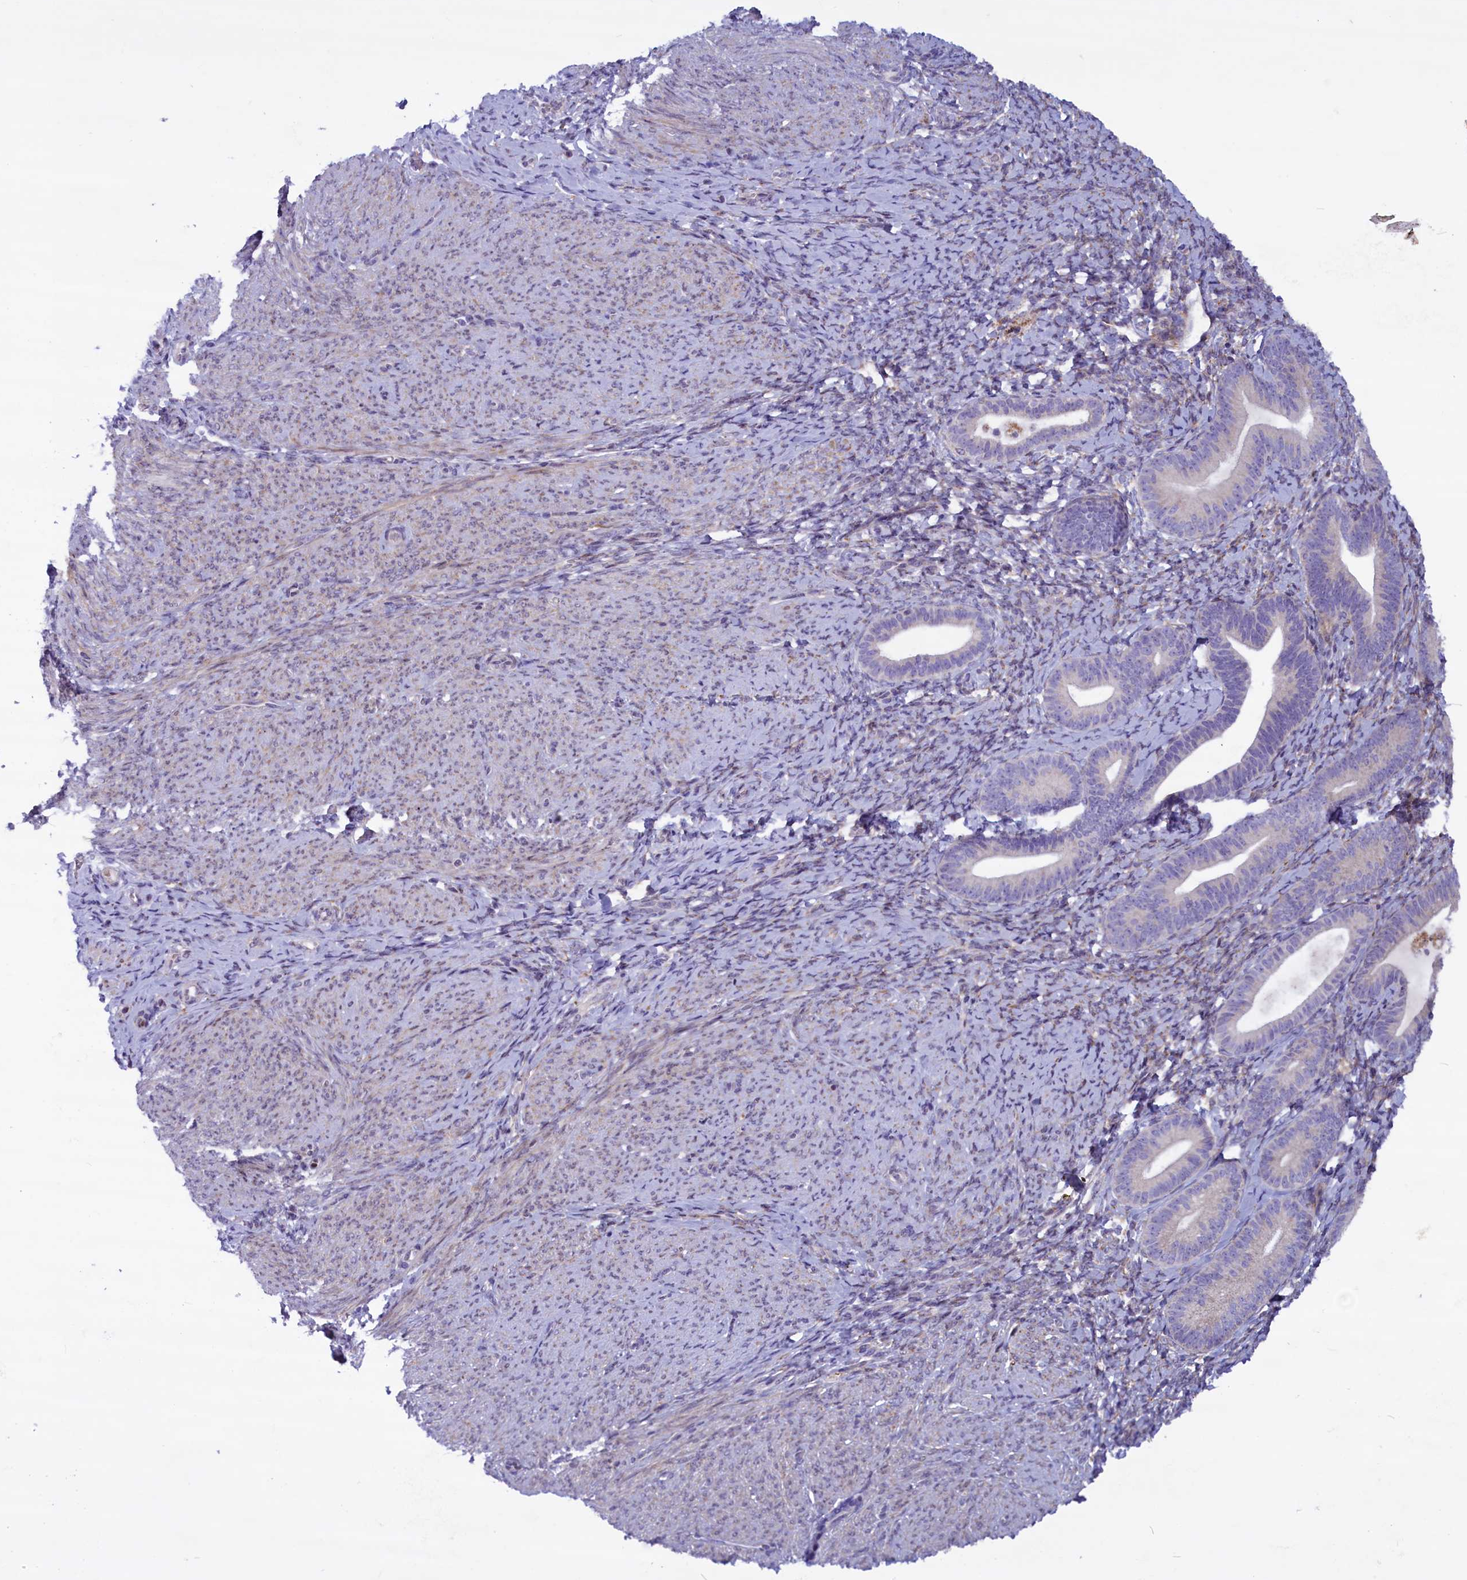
{"staining": {"intensity": "weak", "quantity": "<25%", "location": "cytoplasmic/membranous"}, "tissue": "endometrium", "cell_type": "Cells in endometrial stroma", "image_type": "normal", "snomed": [{"axis": "morphology", "description": "Normal tissue, NOS"}, {"axis": "topography", "description": "Endometrium"}], "caption": "The histopathology image shows no staining of cells in endometrial stroma in benign endometrium. The staining was performed using DAB to visualize the protein expression in brown, while the nuclei were stained in blue with hematoxylin (Magnification: 20x).", "gene": "MIEF2", "patient": {"sex": "female", "age": 65}}